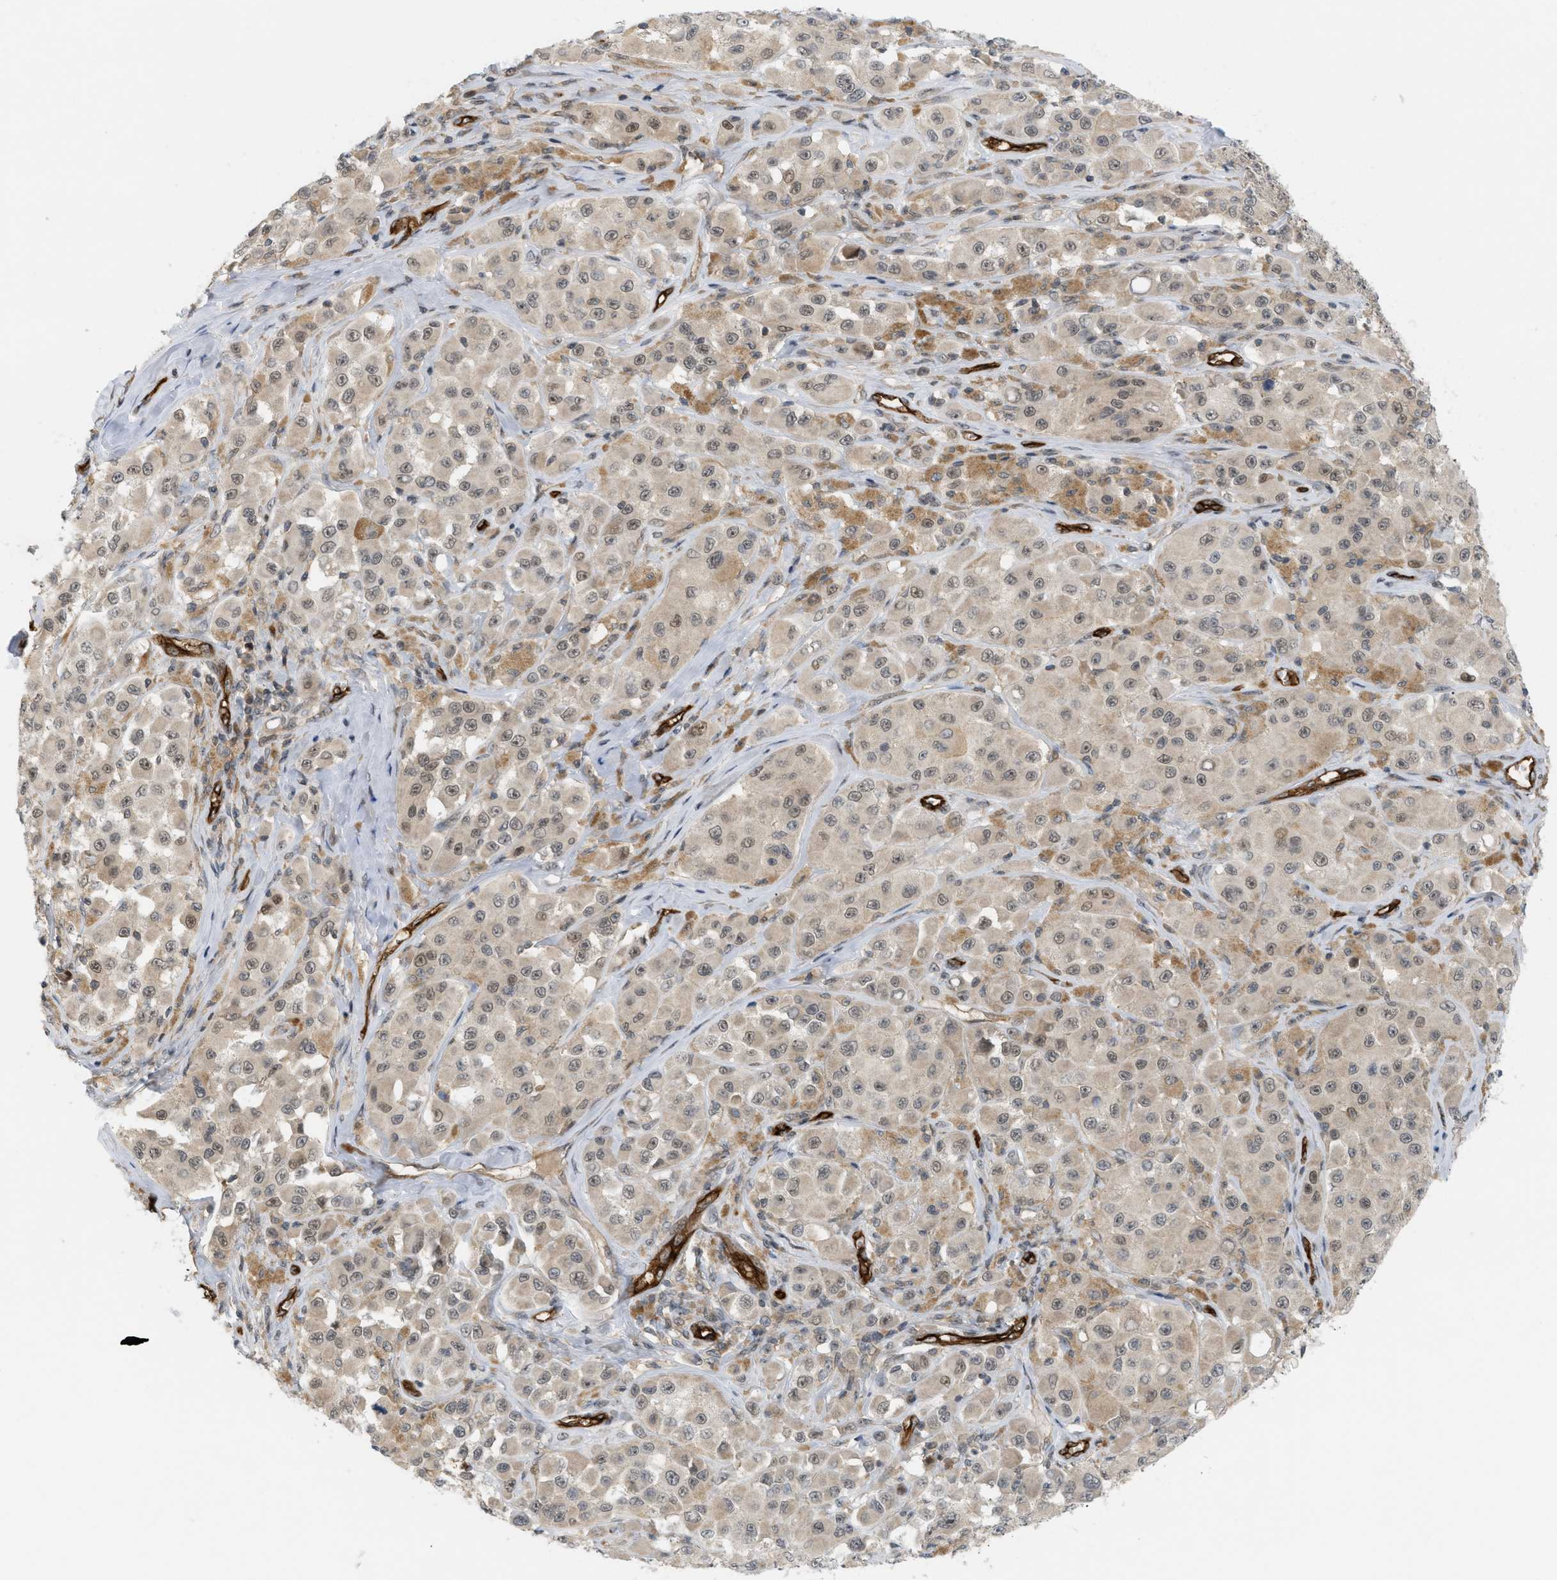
{"staining": {"intensity": "weak", "quantity": ">75%", "location": "cytoplasmic/membranous,nuclear"}, "tissue": "melanoma", "cell_type": "Tumor cells", "image_type": "cancer", "snomed": [{"axis": "morphology", "description": "Malignant melanoma, NOS"}, {"axis": "topography", "description": "Skin"}], "caption": "A brown stain labels weak cytoplasmic/membranous and nuclear expression of a protein in human malignant melanoma tumor cells.", "gene": "PALMD", "patient": {"sex": "male", "age": 84}}